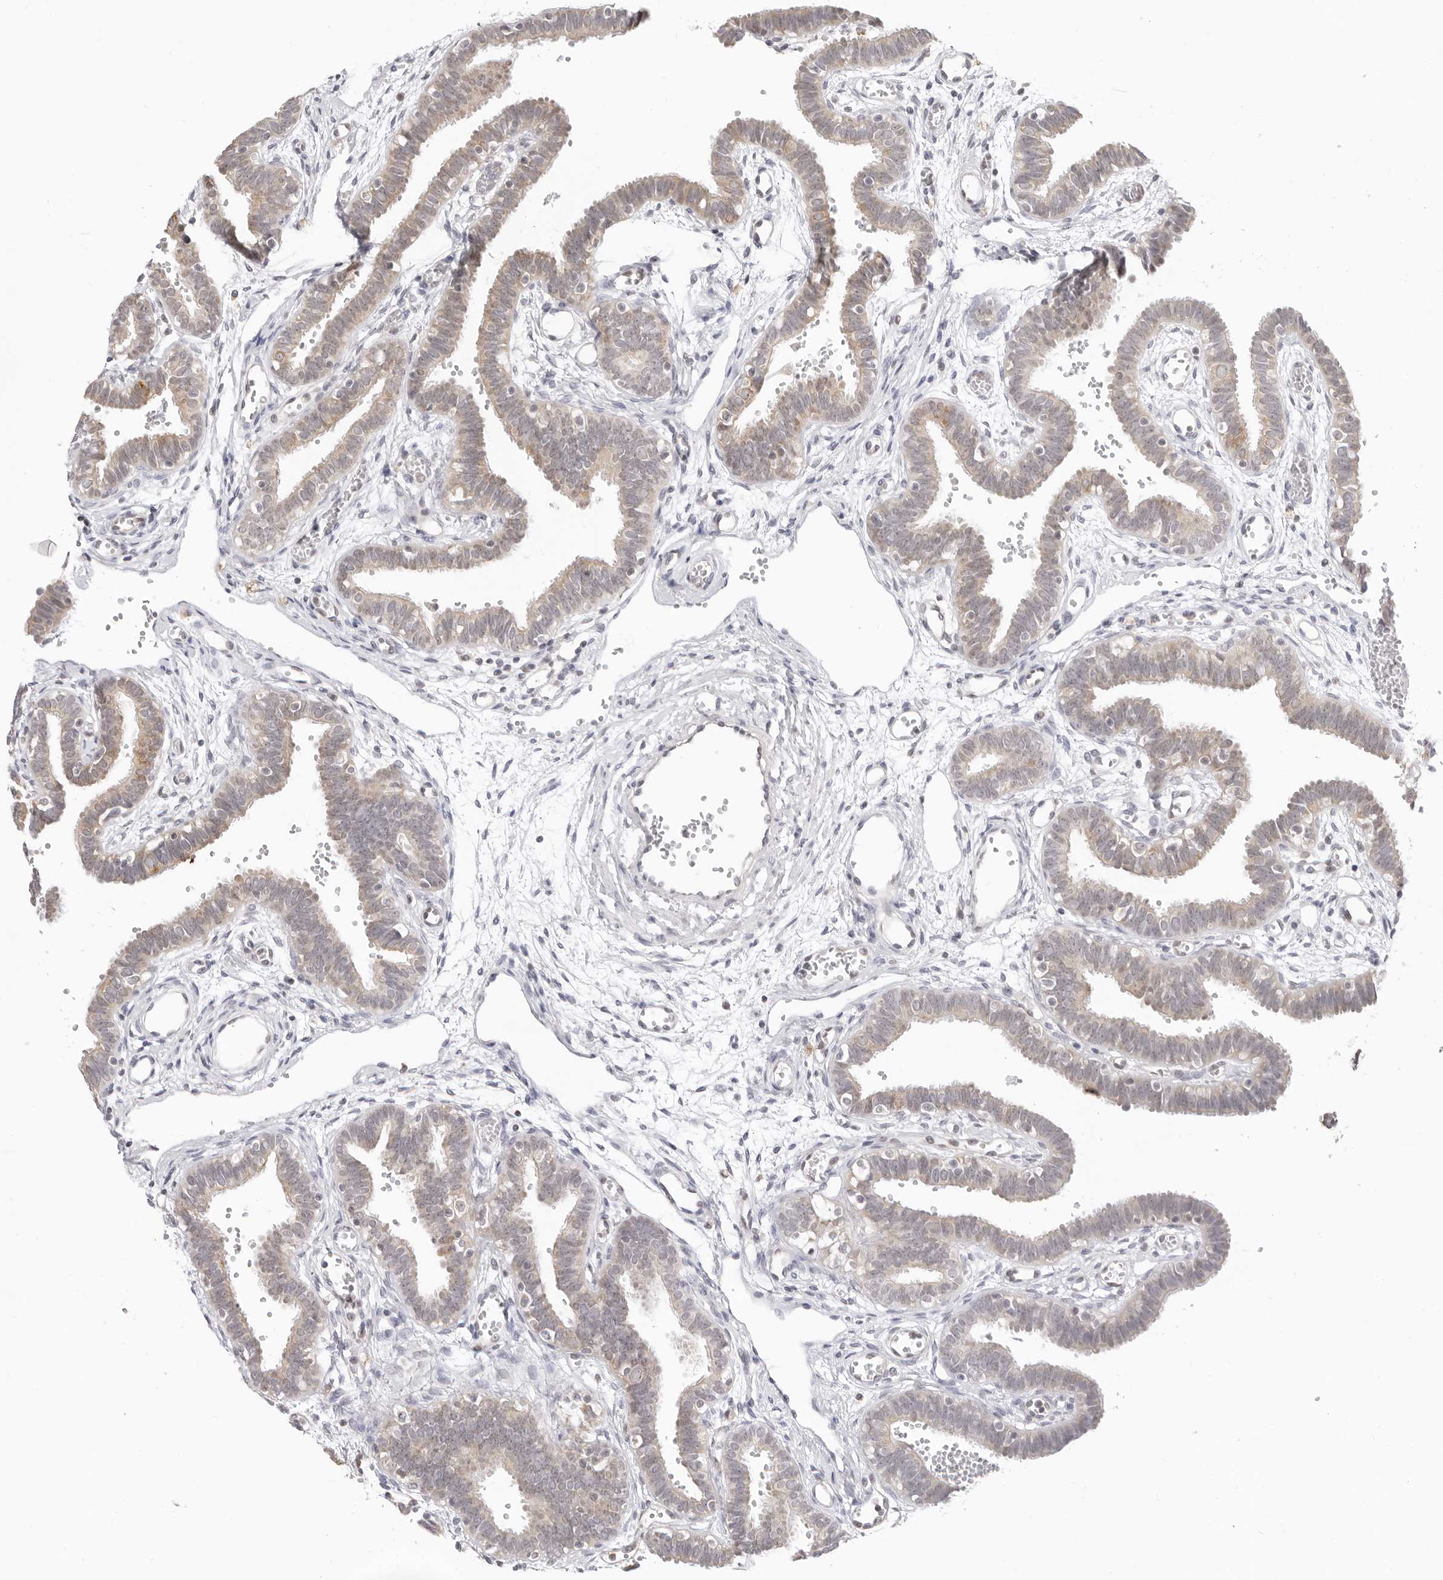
{"staining": {"intensity": "moderate", "quantity": ">75%", "location": "cytoplasmic/membranous"}, "tissue": "fallopian tube", "cell_type": "Glandular cells", "image_type": "normal", "snomed": [{"axis": "morphology", "description": "Normal tissue, NOS"}, {"axis": "topography", "description": "Fallopian tube"}, {"axis": "topography", "description": "Placenta"}], "caption": "High-power microscopy captured an IHC image of unremarkable fallopian tube, revealing moderate cytoplasmic/membranous positivity in about >75% of glandular cells.", "gene": "FDPS", "patient": {"sex": "female", "age": 32}}